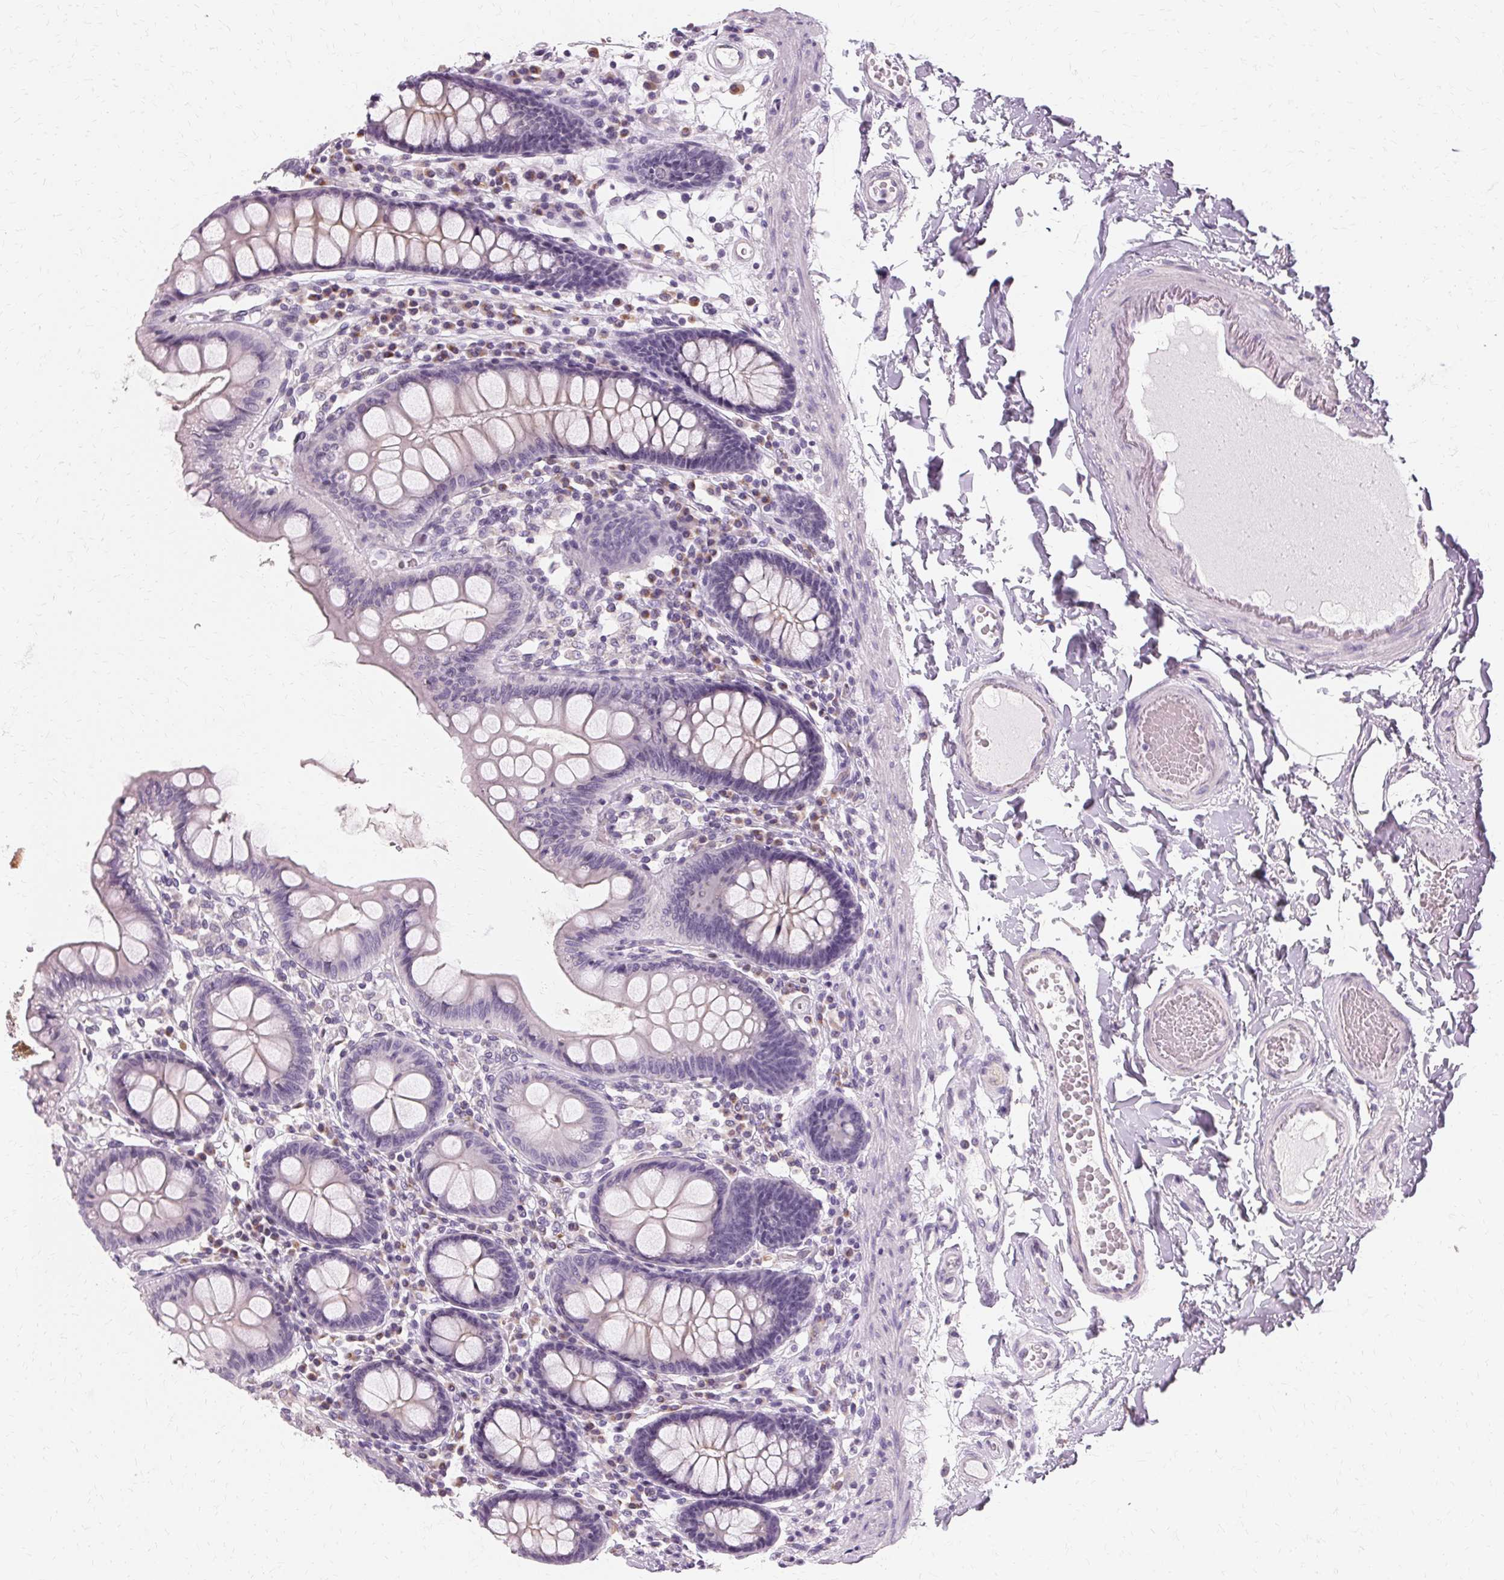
{"staining": {"intensity": "negative", "quantity": "none", "location": "none"}, "tissue": "colon", "cell_type": "Endothelial cells", "image_type": "normal", "snomed": [{"axis": "morphology", "description": "Normal tissue, NOS"}, {"axis": "topography", "description": "Colon"}], "caption": "A high-resolution micrograph shows immunohistochemistry (IHC) staining of benign colon, which displays no significant staining in endothelial cells.", "gene": "FCRL3", "patient": {"sex": "male", "age": 84}}